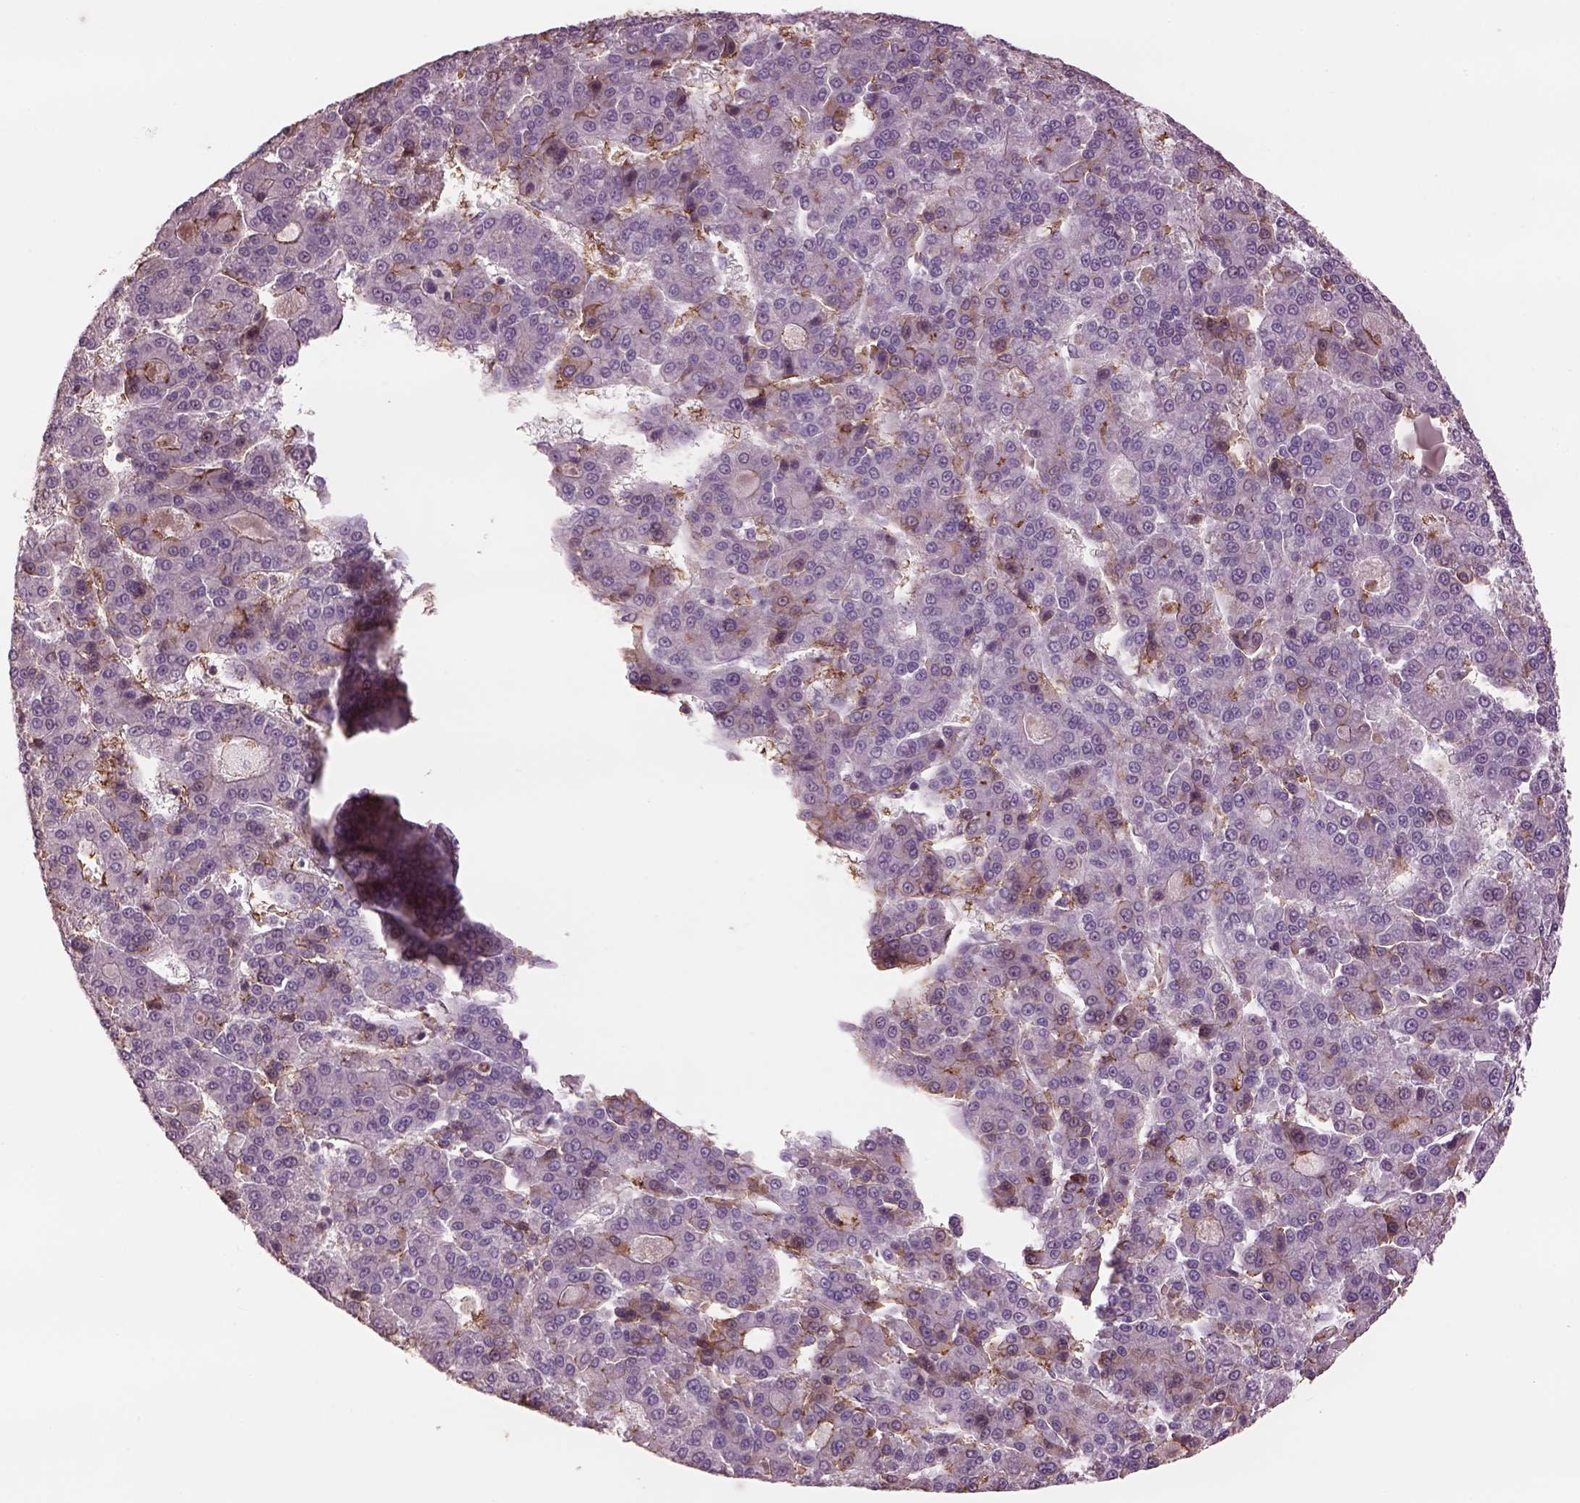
{"staining": {"intensity": "negative", "quantity": "none", "location": "none"}, "tissue": "liver cancer", "cell_type": "Tumor cells", "image_type": "cancer", "snomed": [{"axis": "morphology", "description": "Carcinoma, Hepatocellular, NOS"}, {"axis": "topography", "description": "Liver"}], "caption": "A high-resolution photomicrograph shows immunohistochemistry (IHC) staining of hepatocellular carcinoma (liver), which exhibits no significant positivity in tumor cells. (Immunohistochemistry, brightfield microscopy, high magnification).", "gene": "LIN7A", "patient": {"sex": "male", "age": 70}}